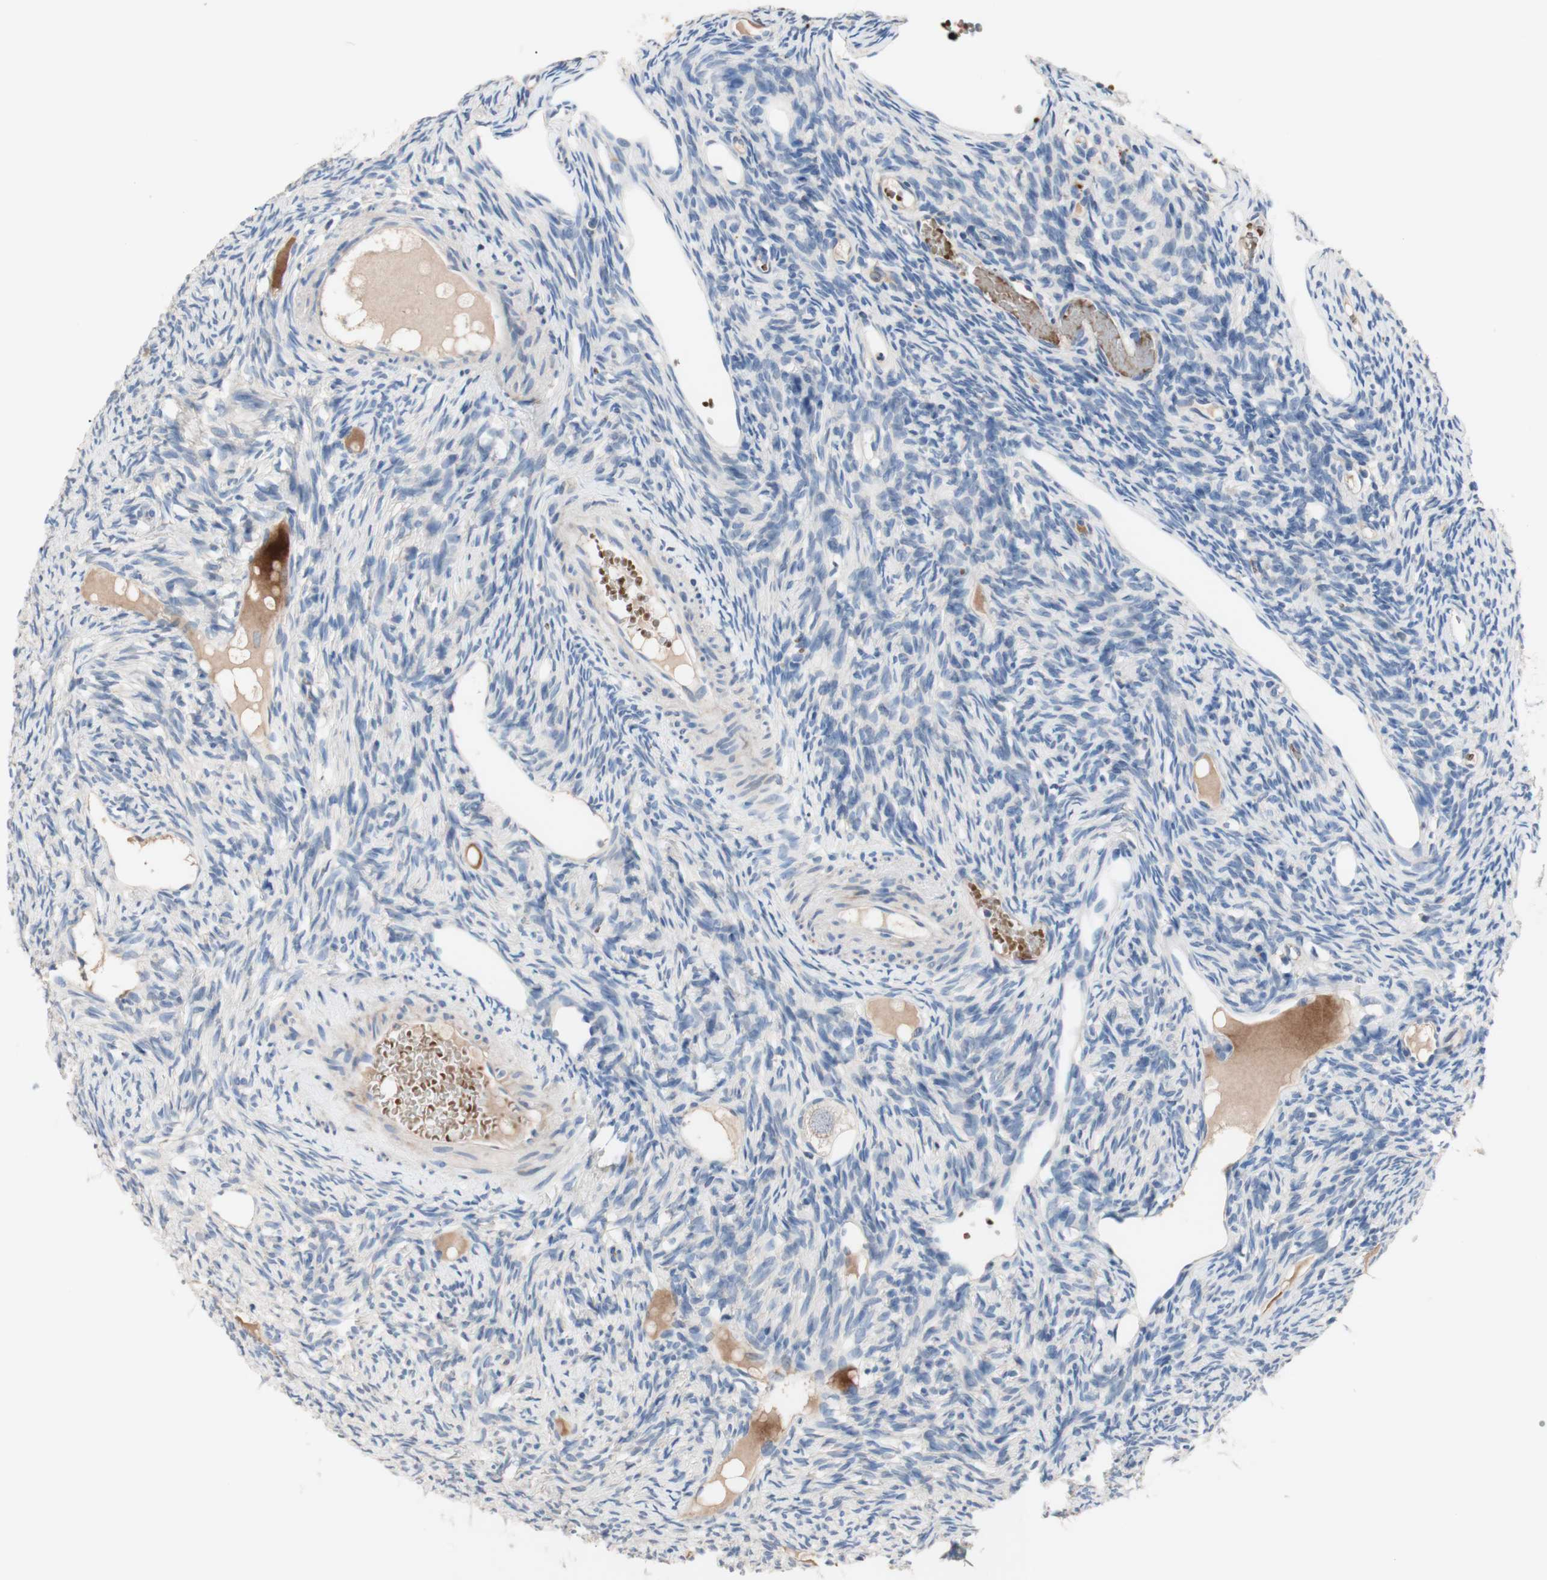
{"staining": {"intensity": "negative", "quantity": "none", "location": "none"}, "tissue": "ovary", "cell_type": "Ovarian stroma cells", "image_type": "normal", "snomed": [{"axis": "morphology", "description": "Normal tissue, NOS"}, {"axis": "topography", "description": "Ovary"}], "caption": "High magnification brightfield microscopy of unremarkable ovary stained with DAB (brown) and counterstained with hematoxylin (blue): ovarian stroma cells show no significant positivity.", "gene": "CDON", "patient": {"sex": "female", "age": 33}}